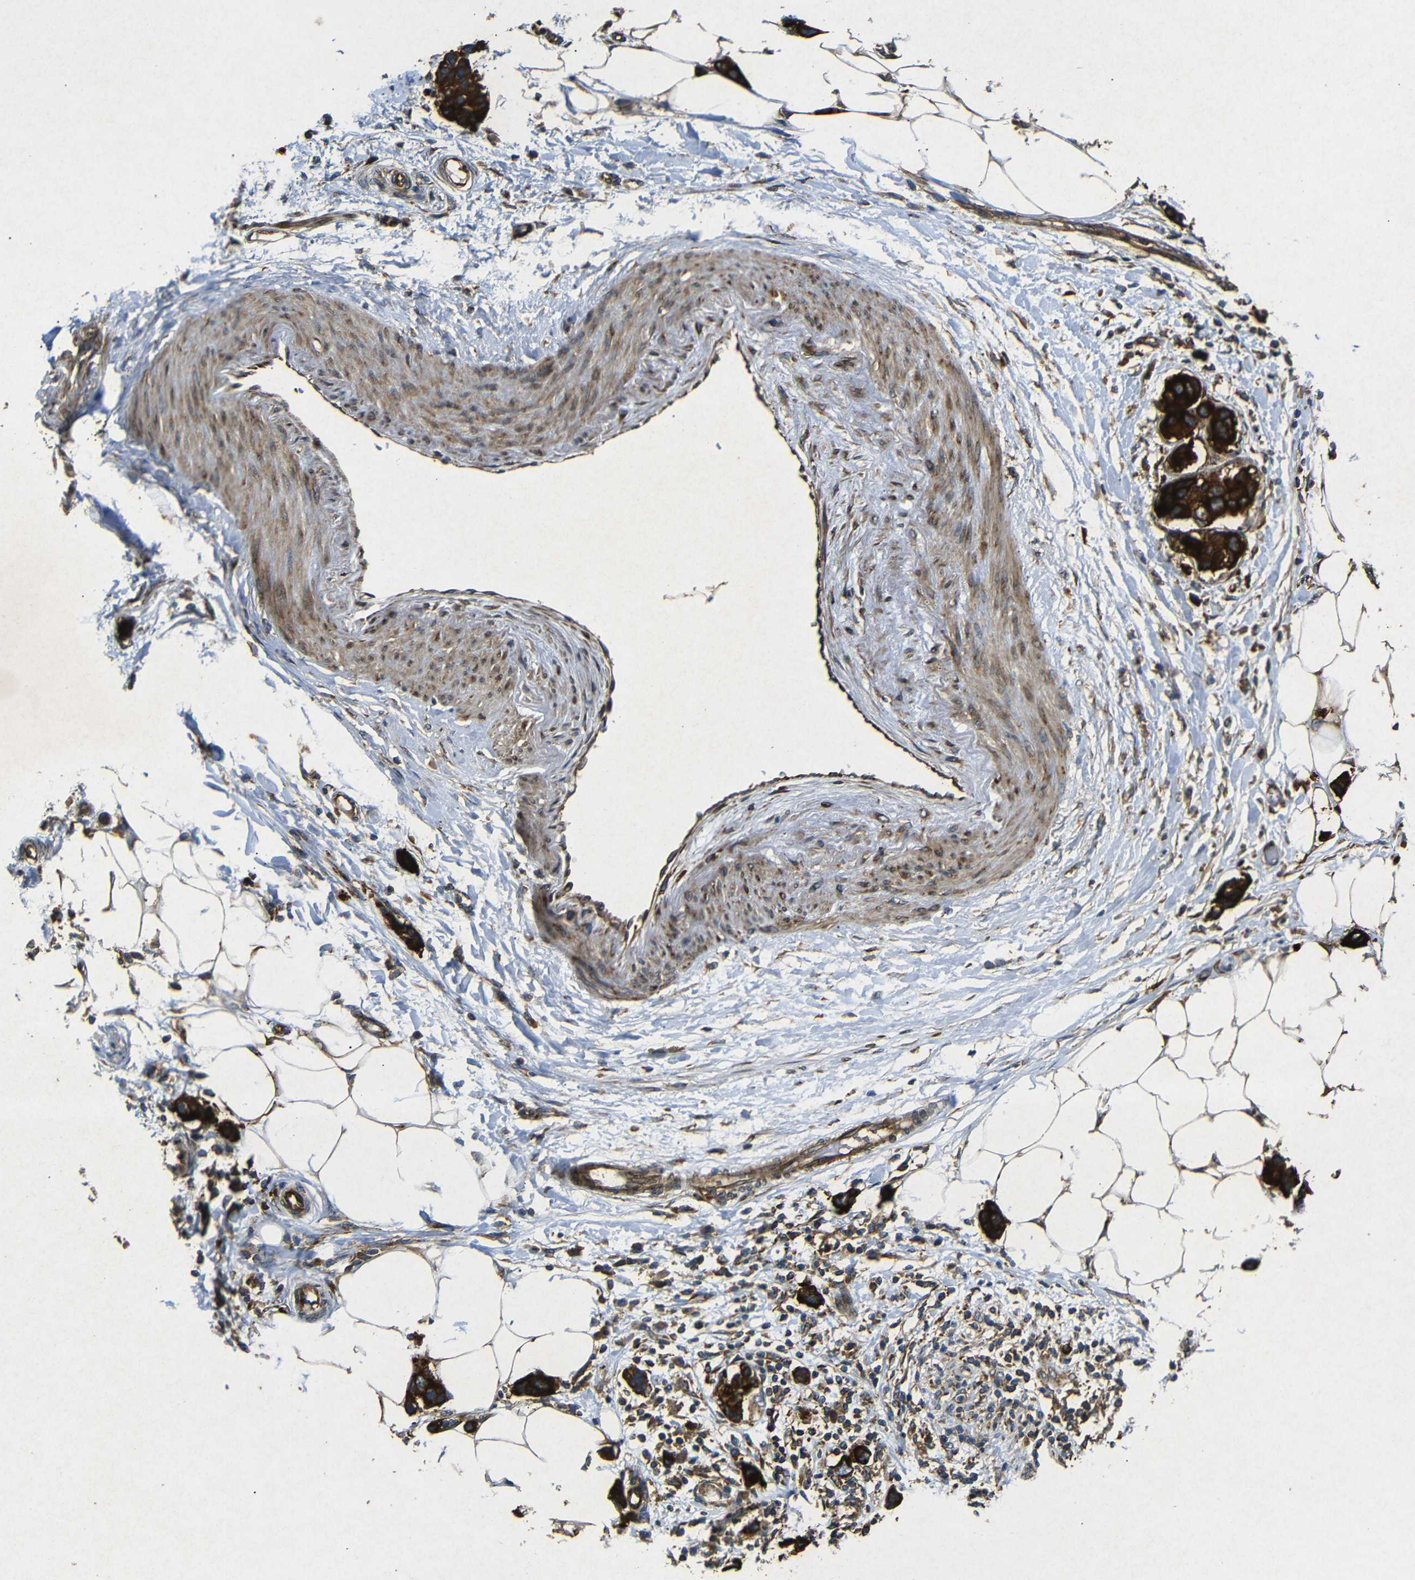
{"staining": {"intensity": "strong", "quantity": ">75%", "location": "cytoplasmic/membranous"}, "tissue": "breast cancer", "cell_type": "Tumor cells", "image_type": "cancer", "snomed": [{"axis": "morphology", "description": "Normal tissue, NOS"}, {"axis": "morphology", "description": "Duct carcinoma"}, {"axis": "topography", "description": "Breast"}], "caption": "A high amount of strong cytoplasmic/membranous positivity is seen in approximately >75% of tumor cells in breast cancer (invasive ductal carcinoma) tissue.", "gene": "BTF3", "patient": {"sex": "female", "age": 50}}